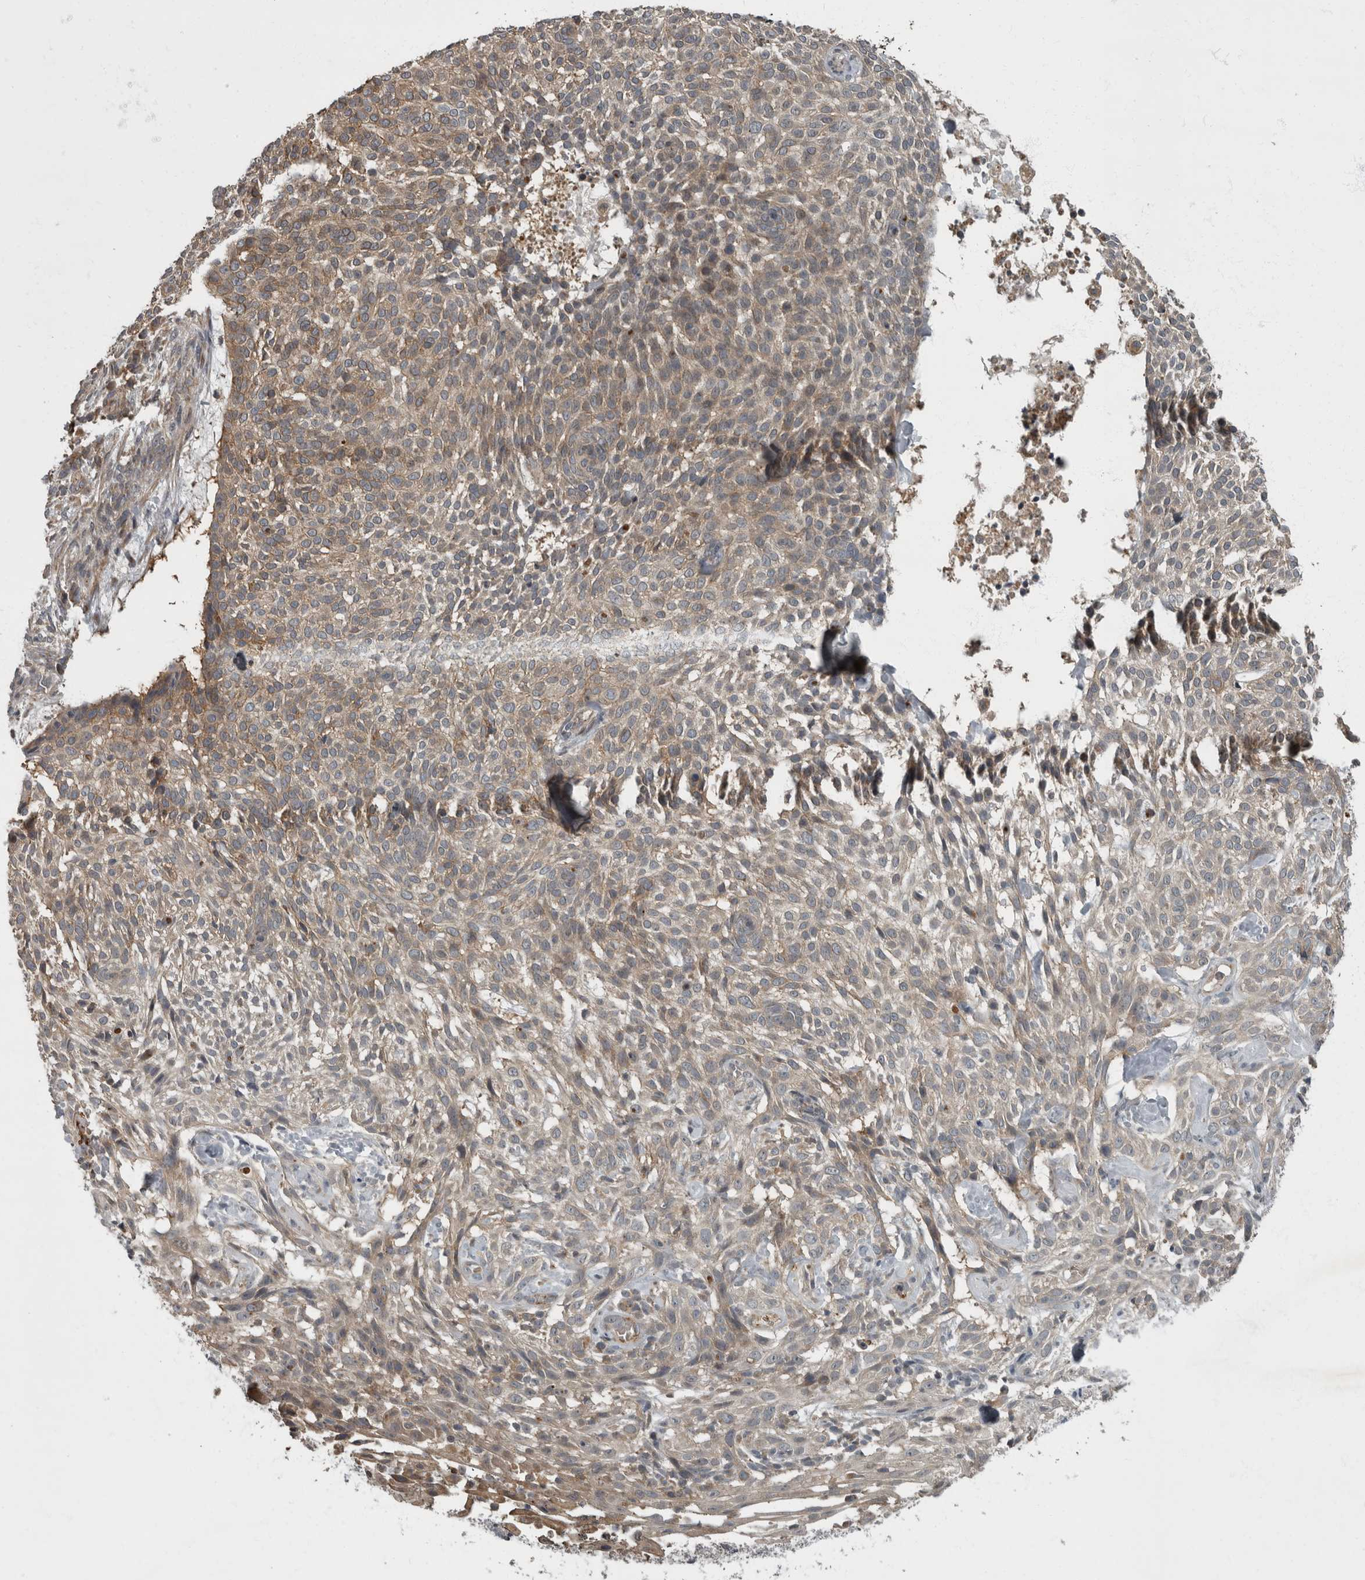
{"staining": {"intensity": "weak", "quantity": ">75%", "location": "cytoplasmic/membranous"}, "tissue": "skin cancer", "cell_type": "Tumor cells", "image_type": "cancer", "snomed": [{"axis": "morphology", "description": "Basal cell carcinoma"}, {"axis": "topography", "description": "Skin"}], "caption": "Protein staining reveals weak cytoplasmic/membranous staining in approximately >75% of tumor cells in skin cancer. (Brightfield microscopy of DAB IHC at high magnification).", "gene": "VEGFD", "patient": {"sex": "female", "age": 64}}